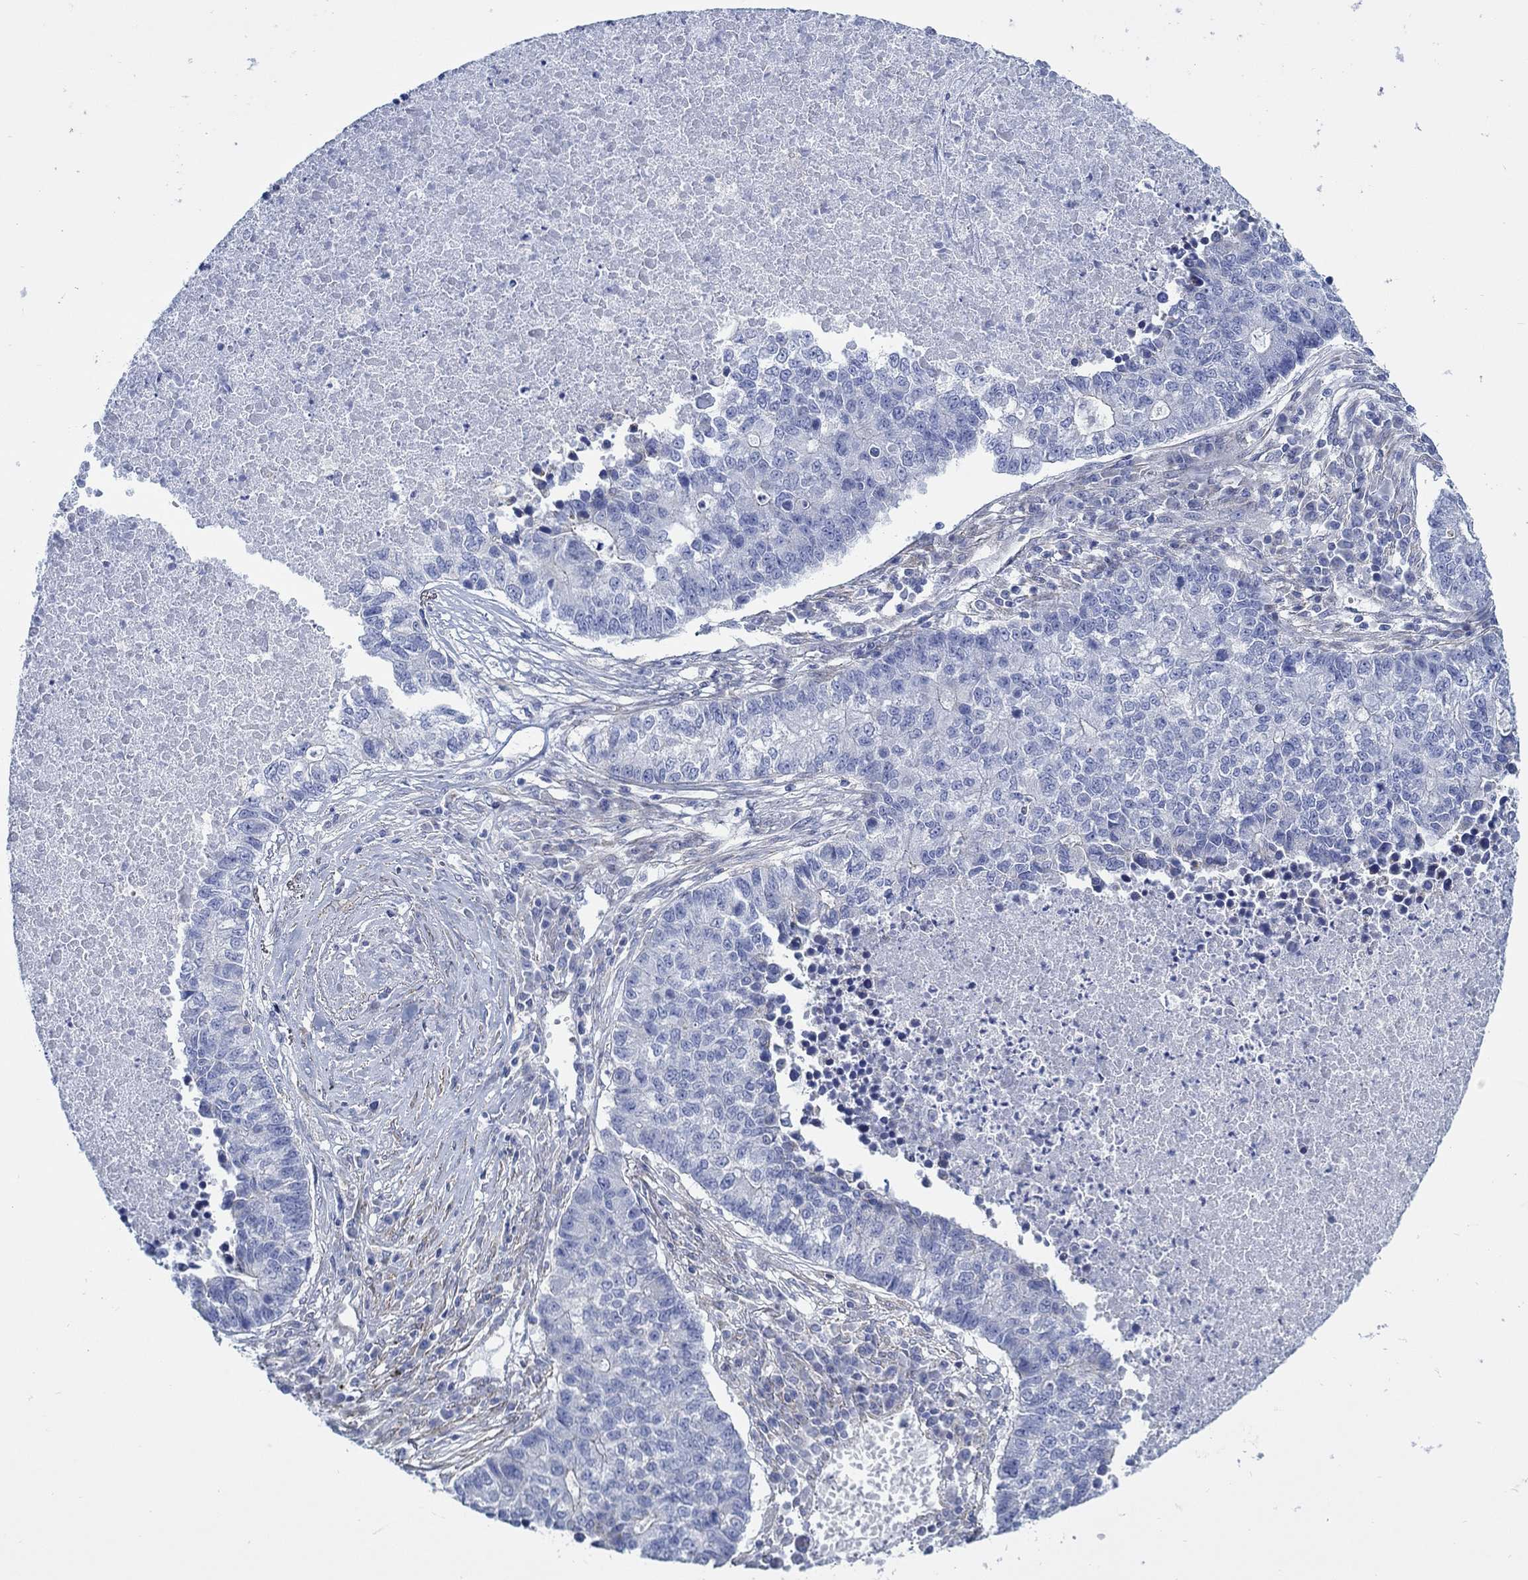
{"staining": {"intensity": "negative", "quantity": "none", "location": "none"}, "tissue": "lung cancer", "cell_type": "Tumor cells", "image_type": "cancer", "snomed": [{"axis": "morphology", "description": "Adenocarcinoma, NOS"}, {"axis": "topography", "description": "Lung"}], "caption": "Immunohistochemistry (IHC) photomicrograph of human lung cancer stained for a protein (brown), which displays no expression in tumor cells. (DAB (3,3'-diaminobenzidine) immunohistochemistry with hematoxylin counter stain).", "gene": "FMN1", "patient": {"sex": "male", "age": 57}}